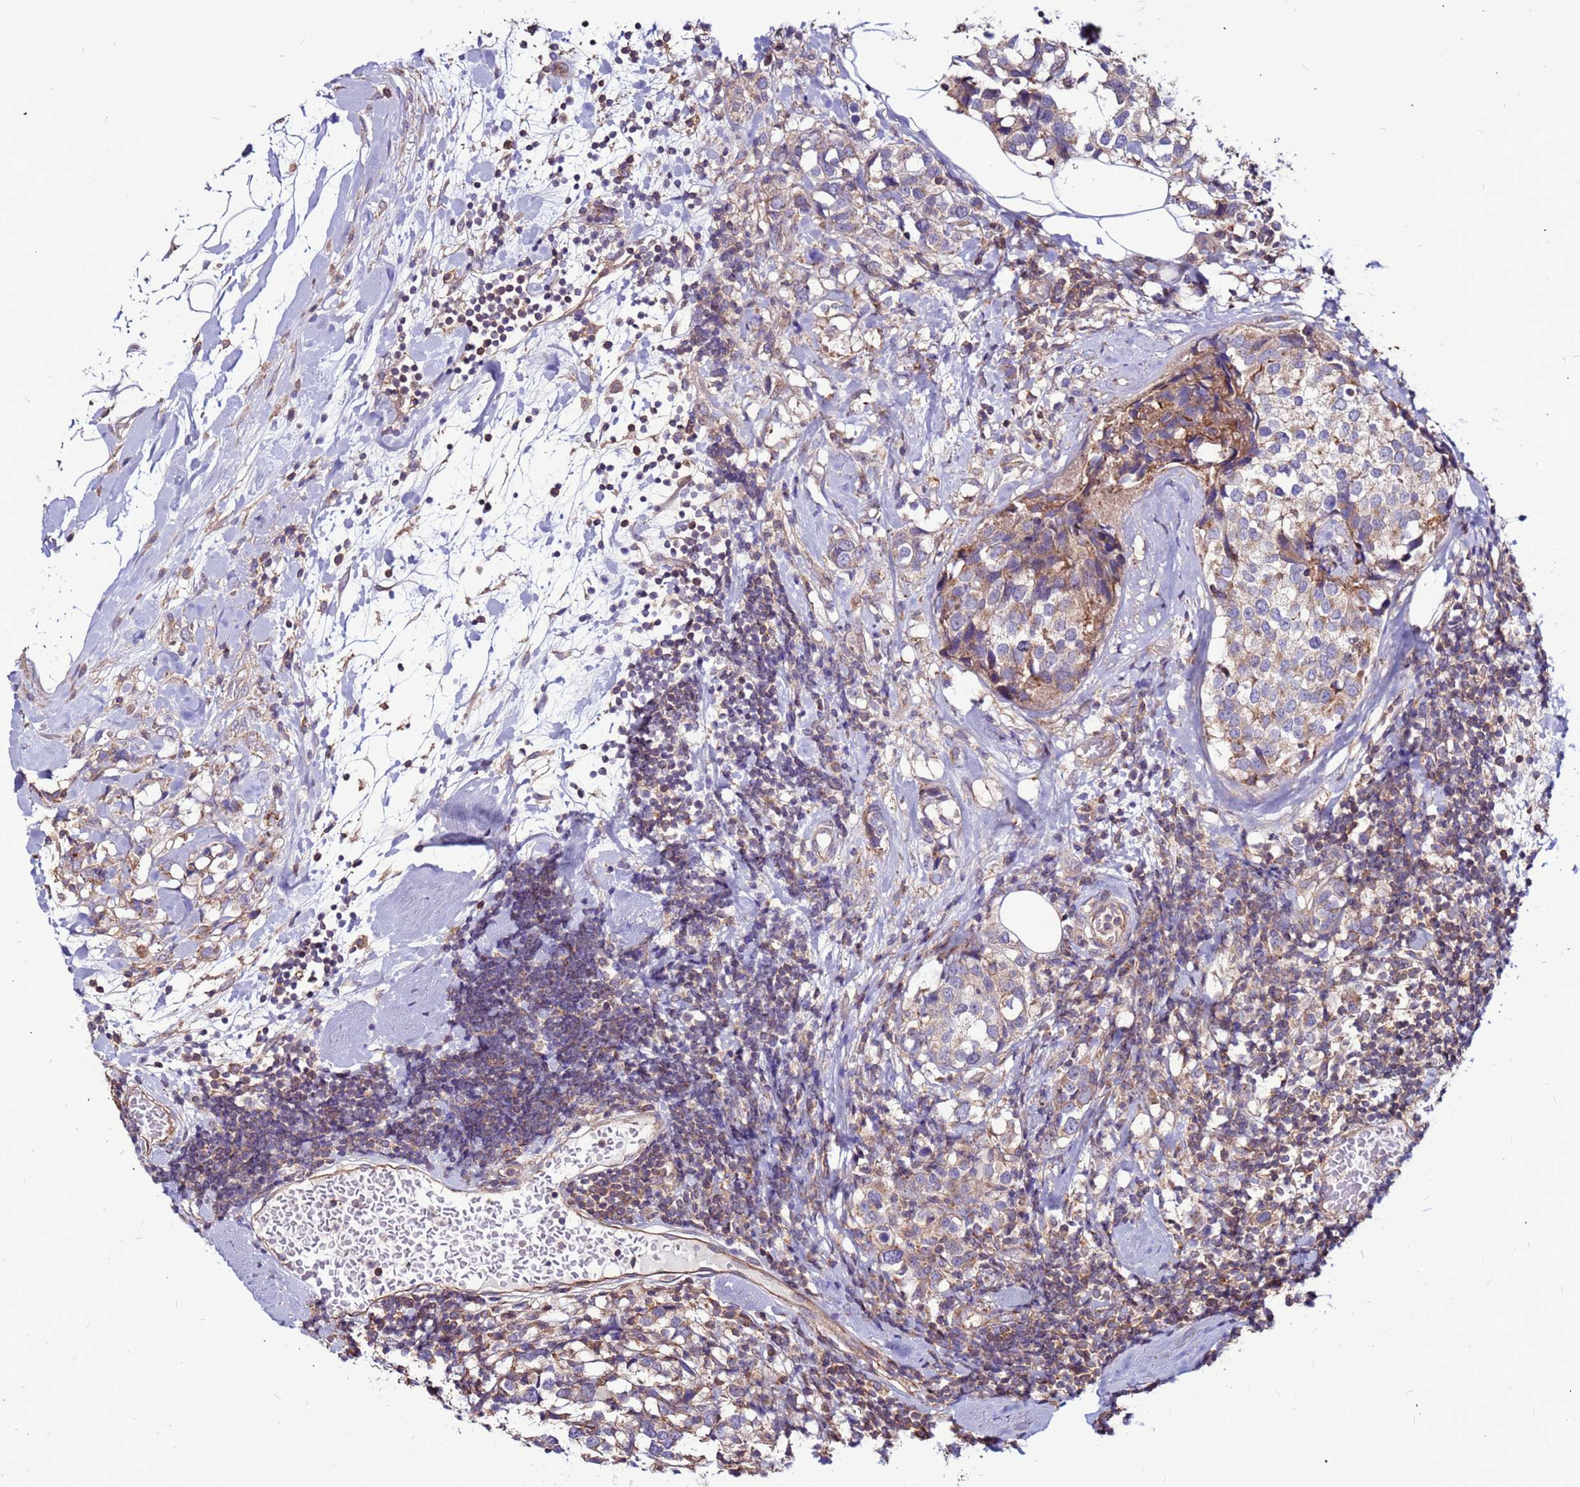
{"staining": {"intensity": "weak", "quantity": "25%-75%", "location": "cytoplasmic/membranous"}, "tissue": "breast cancer", "cell_type": "Tumor cells", "image_type": "cancer", "snomed": [{"axis": "morphology", "description": "Lobular carcinoma"}, {"axis": "topography", "description": "Breast"}], "caption": "This is an image of immunohistochemistry (IHC) staining of breast cancer (lobular carcinoma), which shows weak expression in the cytoplasmic/membranous of tumor cells.", "gene": "NRN1L", "patient": {"sex": "female", "age": 59}}